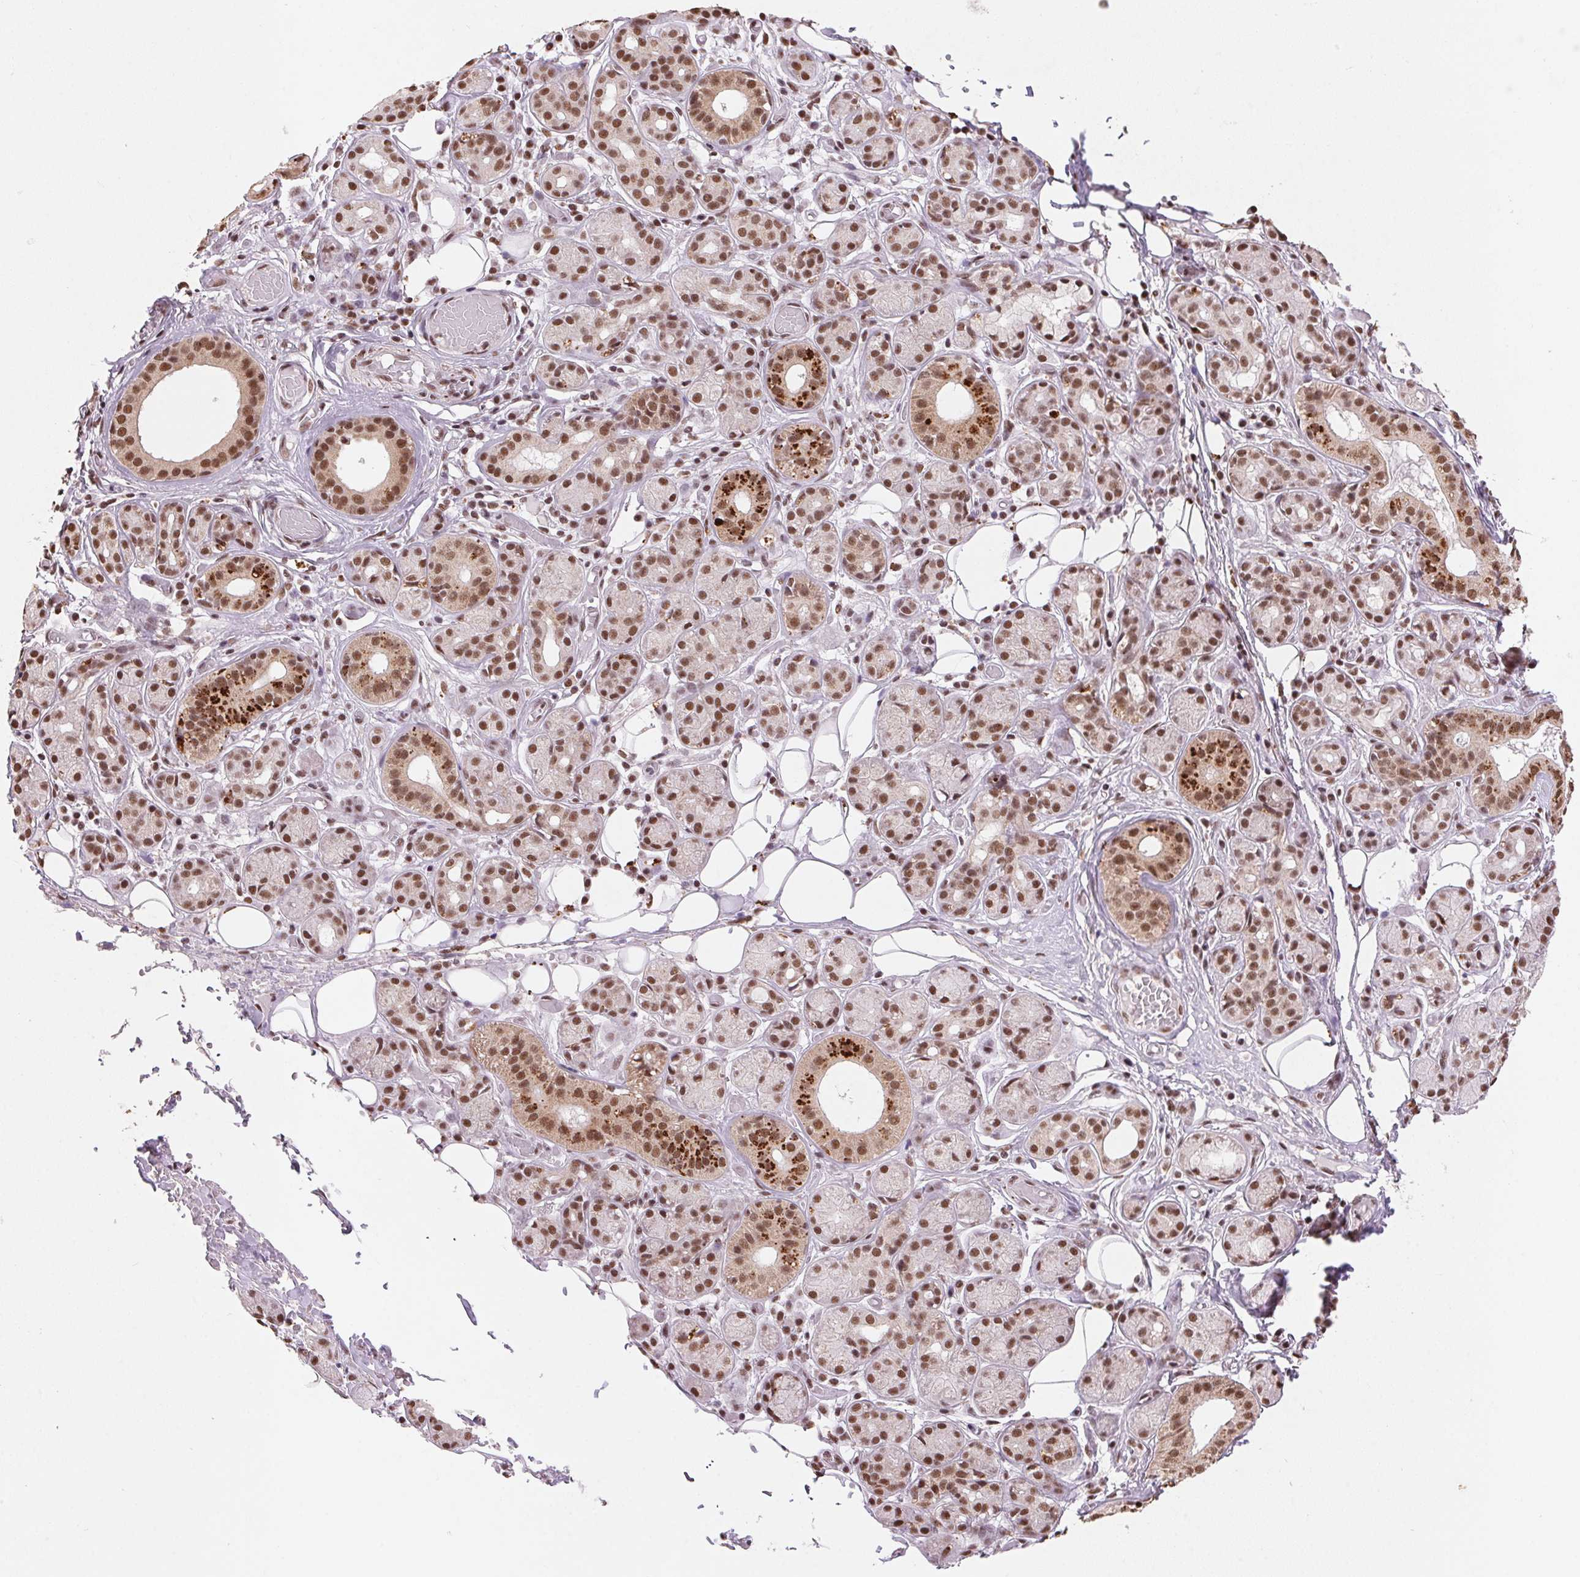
{"staining": {"intensity": "moderate", "quantity": ">75%", "location": "cytoplasmic/membranous,nuclear"}, "tissue": "salivary gland", "cell_type": "Glandular cells", "image_type": "normal", "snomed": [{"axis": "morphology", "description": "Normal tissue, NOS"}, {"axis": "topography", "description": "Salivary gland"}, {"axis": "topography", "description": "Peripheral nerve tissue"}], "caption": "IHC image of unremarkable salivary gland stained for a protein (brown), which demonstrates medium levels of moderate cytoplasmic/membranous,nuclear expression in about >75% of glandular cells.", "gene": "SNRPG", "patient": {"sex": "male", "age": 71}}